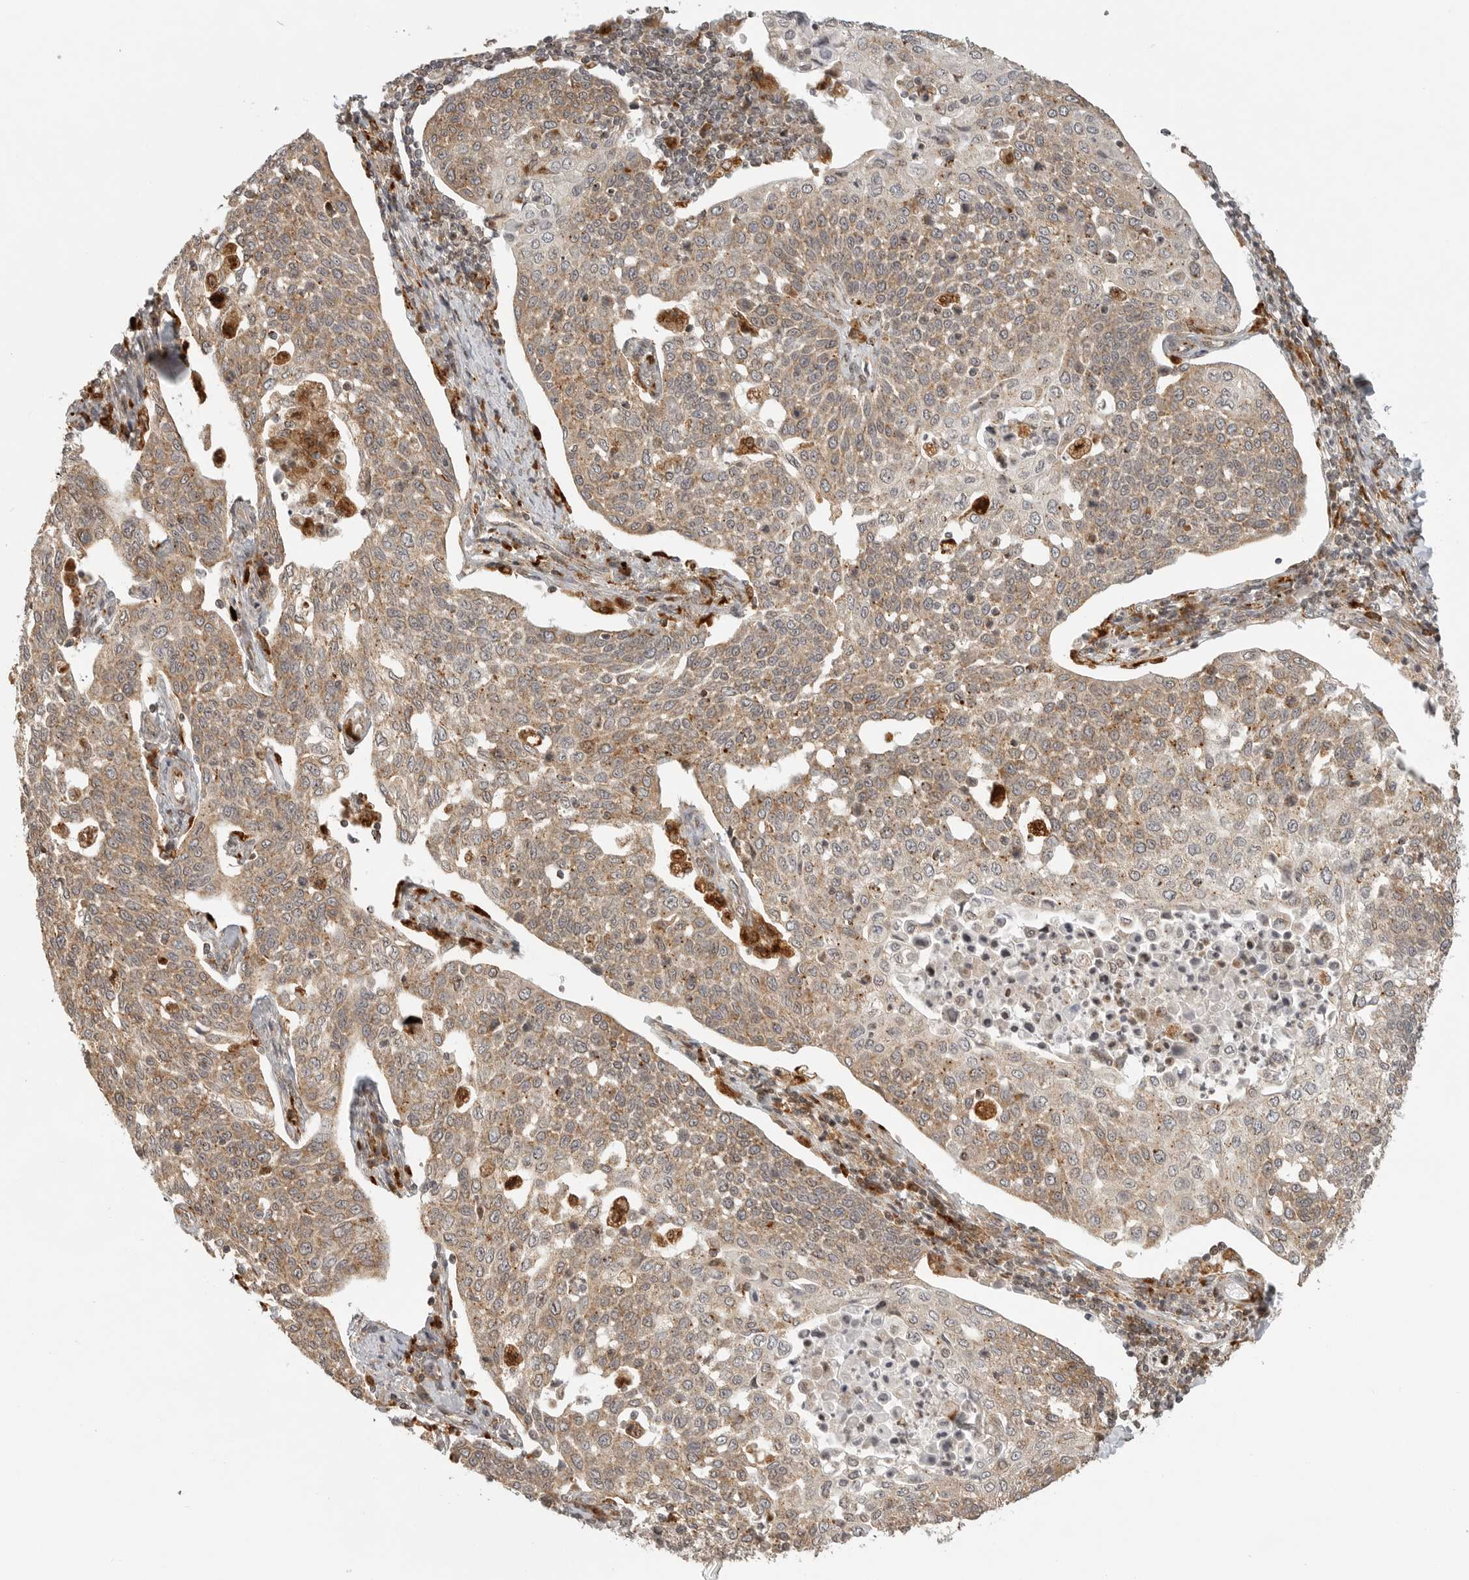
{"staining": {"intensity": "moderate", "quantity": ">75%", "location": "cytoplasmic/membranous"}, "tissue": "cervical cancer", "cell_type": "Tumor cells", "image_type": "cancer", "snomed": [{"axis": "morphology", "description": "Squamous cell carcinoma, NOS"}, {"axis": "topography", "description": "Cervix"}], "caption": "This micrograph demonstrates immunohistochemistry staining of cervical cancer, with medium moderate cytoplasmic/membranous staining in approximately >75% of tumor cells.", "gene": "IDUA", "patient": {"sex": "female", "age": 34}}